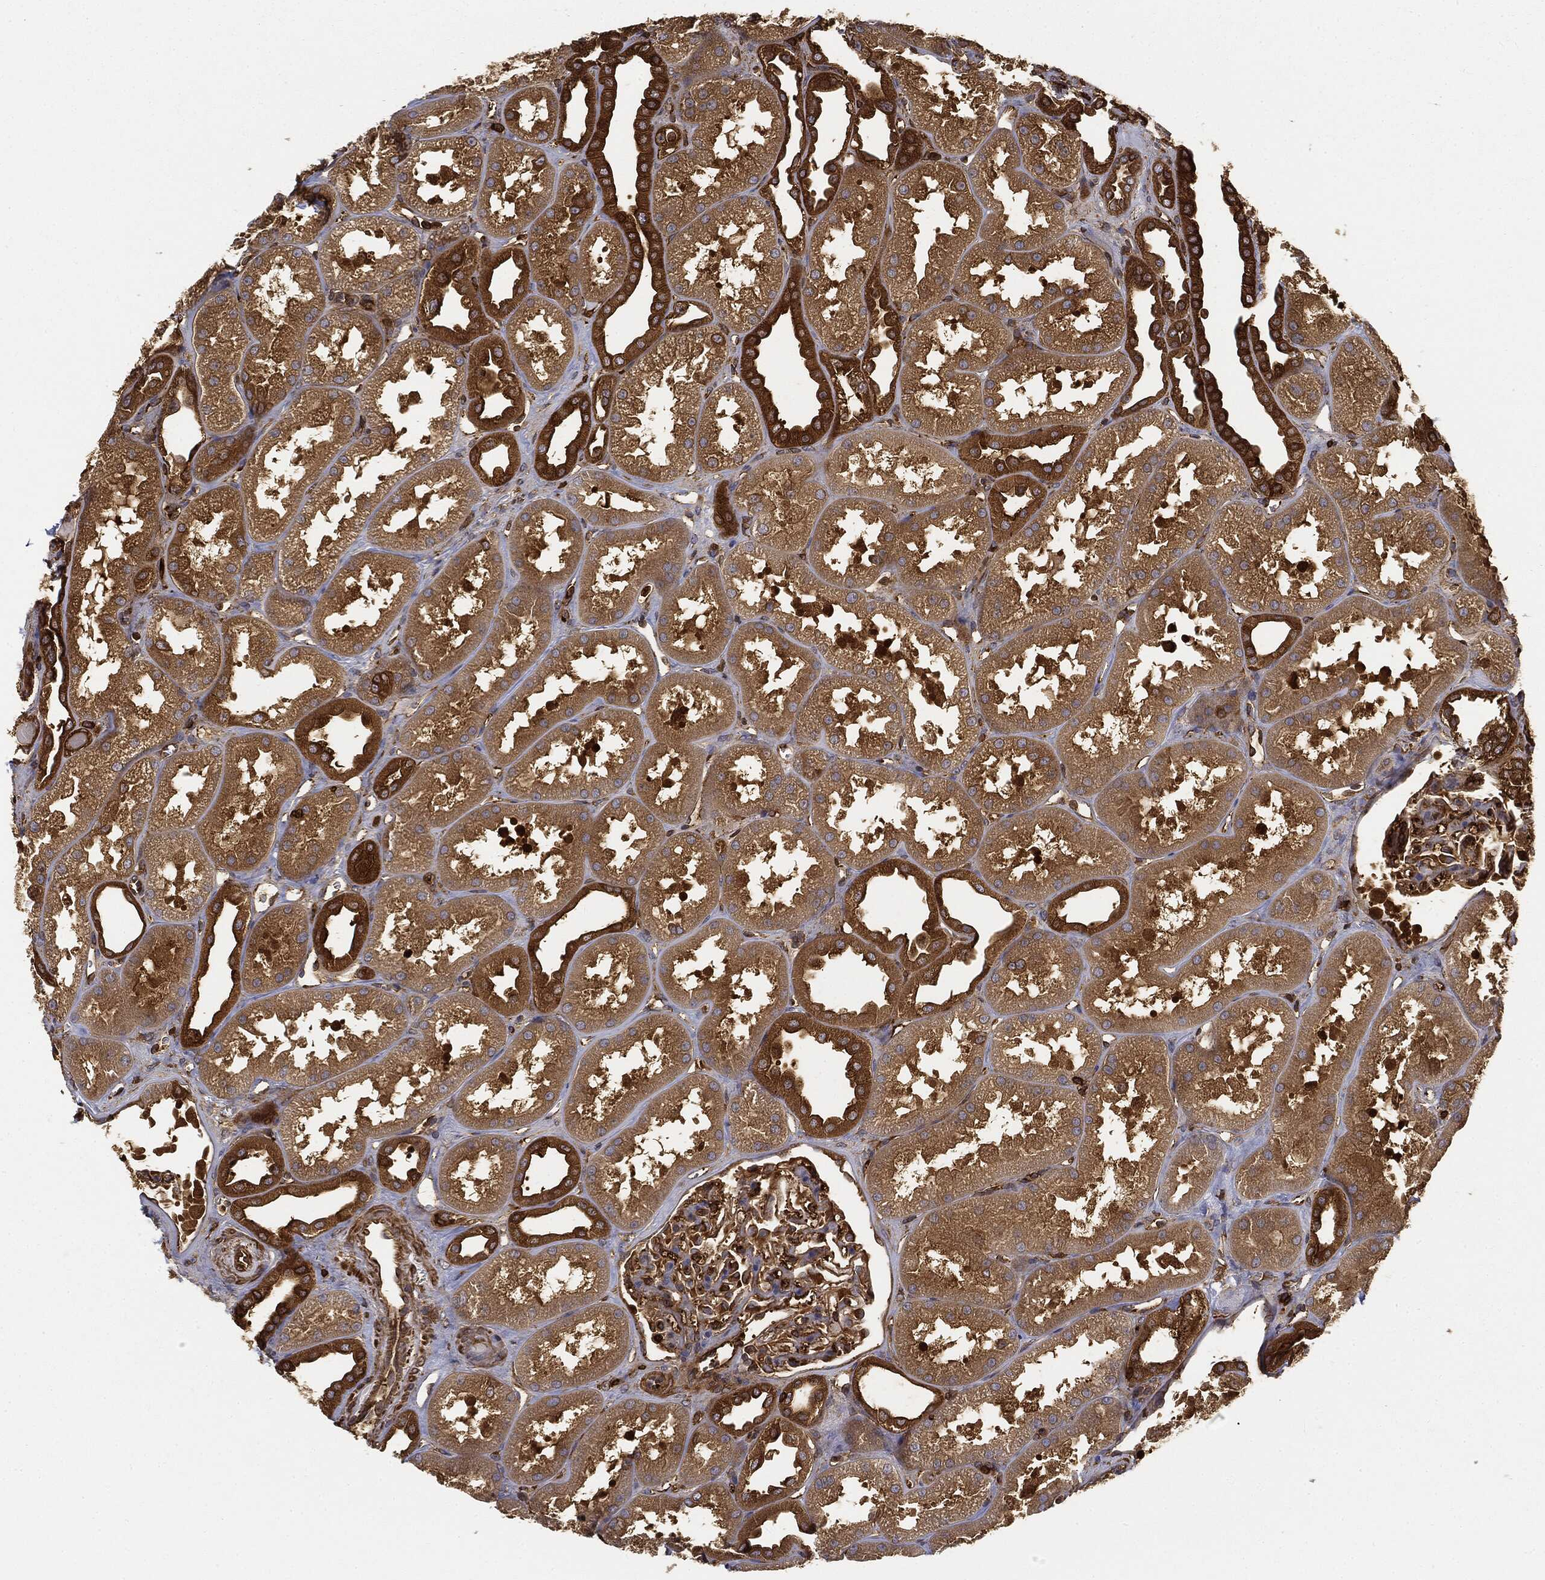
{"staining": {"intensity": "strong", "quantity": "25%-75%", "location": "cytoplasmic/membranous"}, "tissue": "kidney", "cell_type": "Cells in glomeruli", "image_type": "normal", "snomed": [{"axis": "morphology", "description": "Normal tissue, NOS"}, {"axis": "topography", "description": "Kidney"}], "caption": "This histopathology image displays IHC staining of normal kidney, with high strong cytoplasmic/membranous positivity in about 25%-75% of cells in glomeruli.", "gene": "WDR1", "patient": {"sex": "male", "age": 61}}